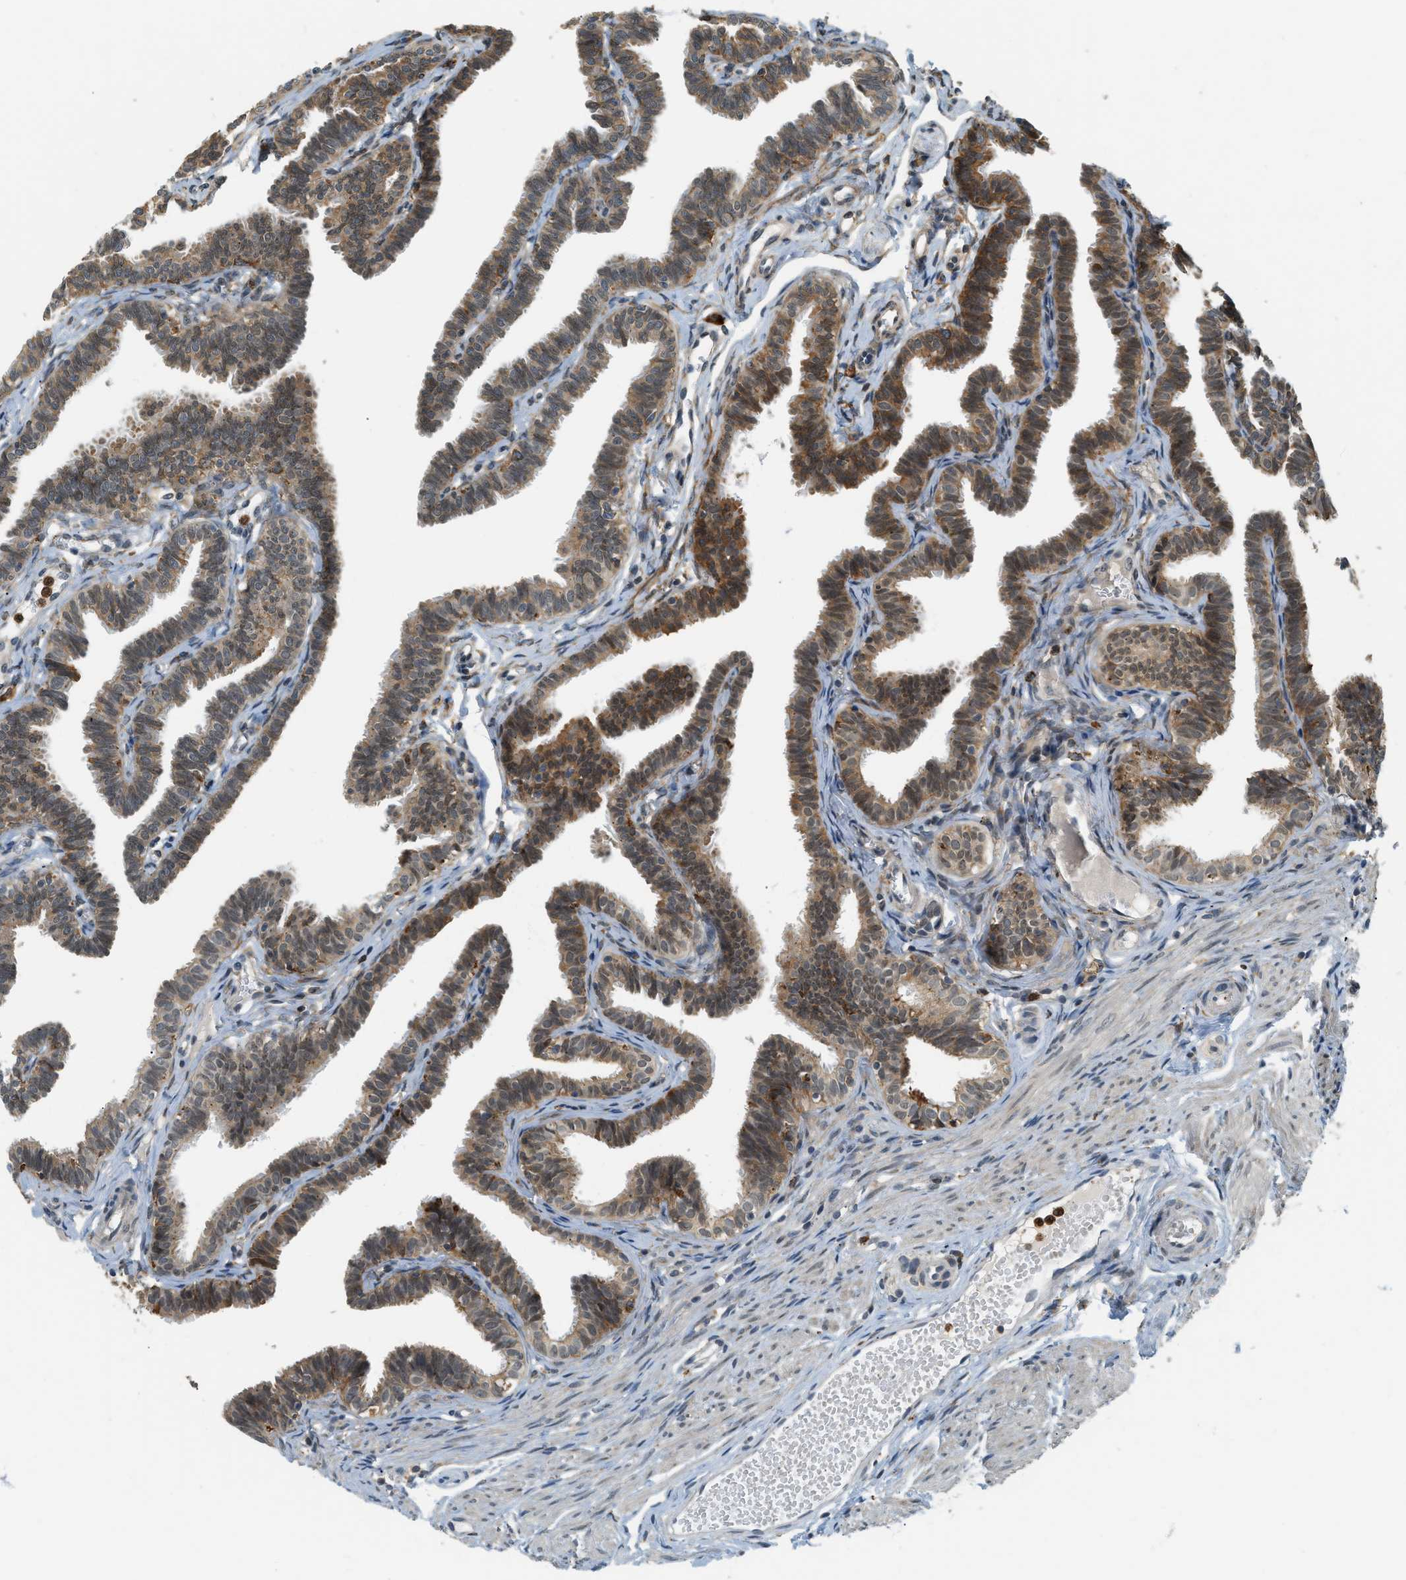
{"staining": {"intensity": "moderate", "quantity": ">75%", "location": "cytoplasmic/membranous,nuclear"}, "tissue": "fallopian tube", "cell_type": "Glandular cells", "image_type": "normal", "snomed": [{"axis": "morphology", "description": "Normal tissue, NOS"}, {"axis": "topography", "description": "Fallopian tube"}, {"axis": "topography", "description": "Ovary"}], "caption": "DAB (3,3'-diaminobenzidine) immunohistochemical staining of benign human fallopian tube displays moderate cytoplasmic/membranous,nuclear protein positivity in approximately >75% of glandular cells. Immunohistochemistry (ihc) stains the protein in brown and the nuclei are stained blue.", "gene": "SEMA4D", "patient": {"sex": "female", "age": 23}}